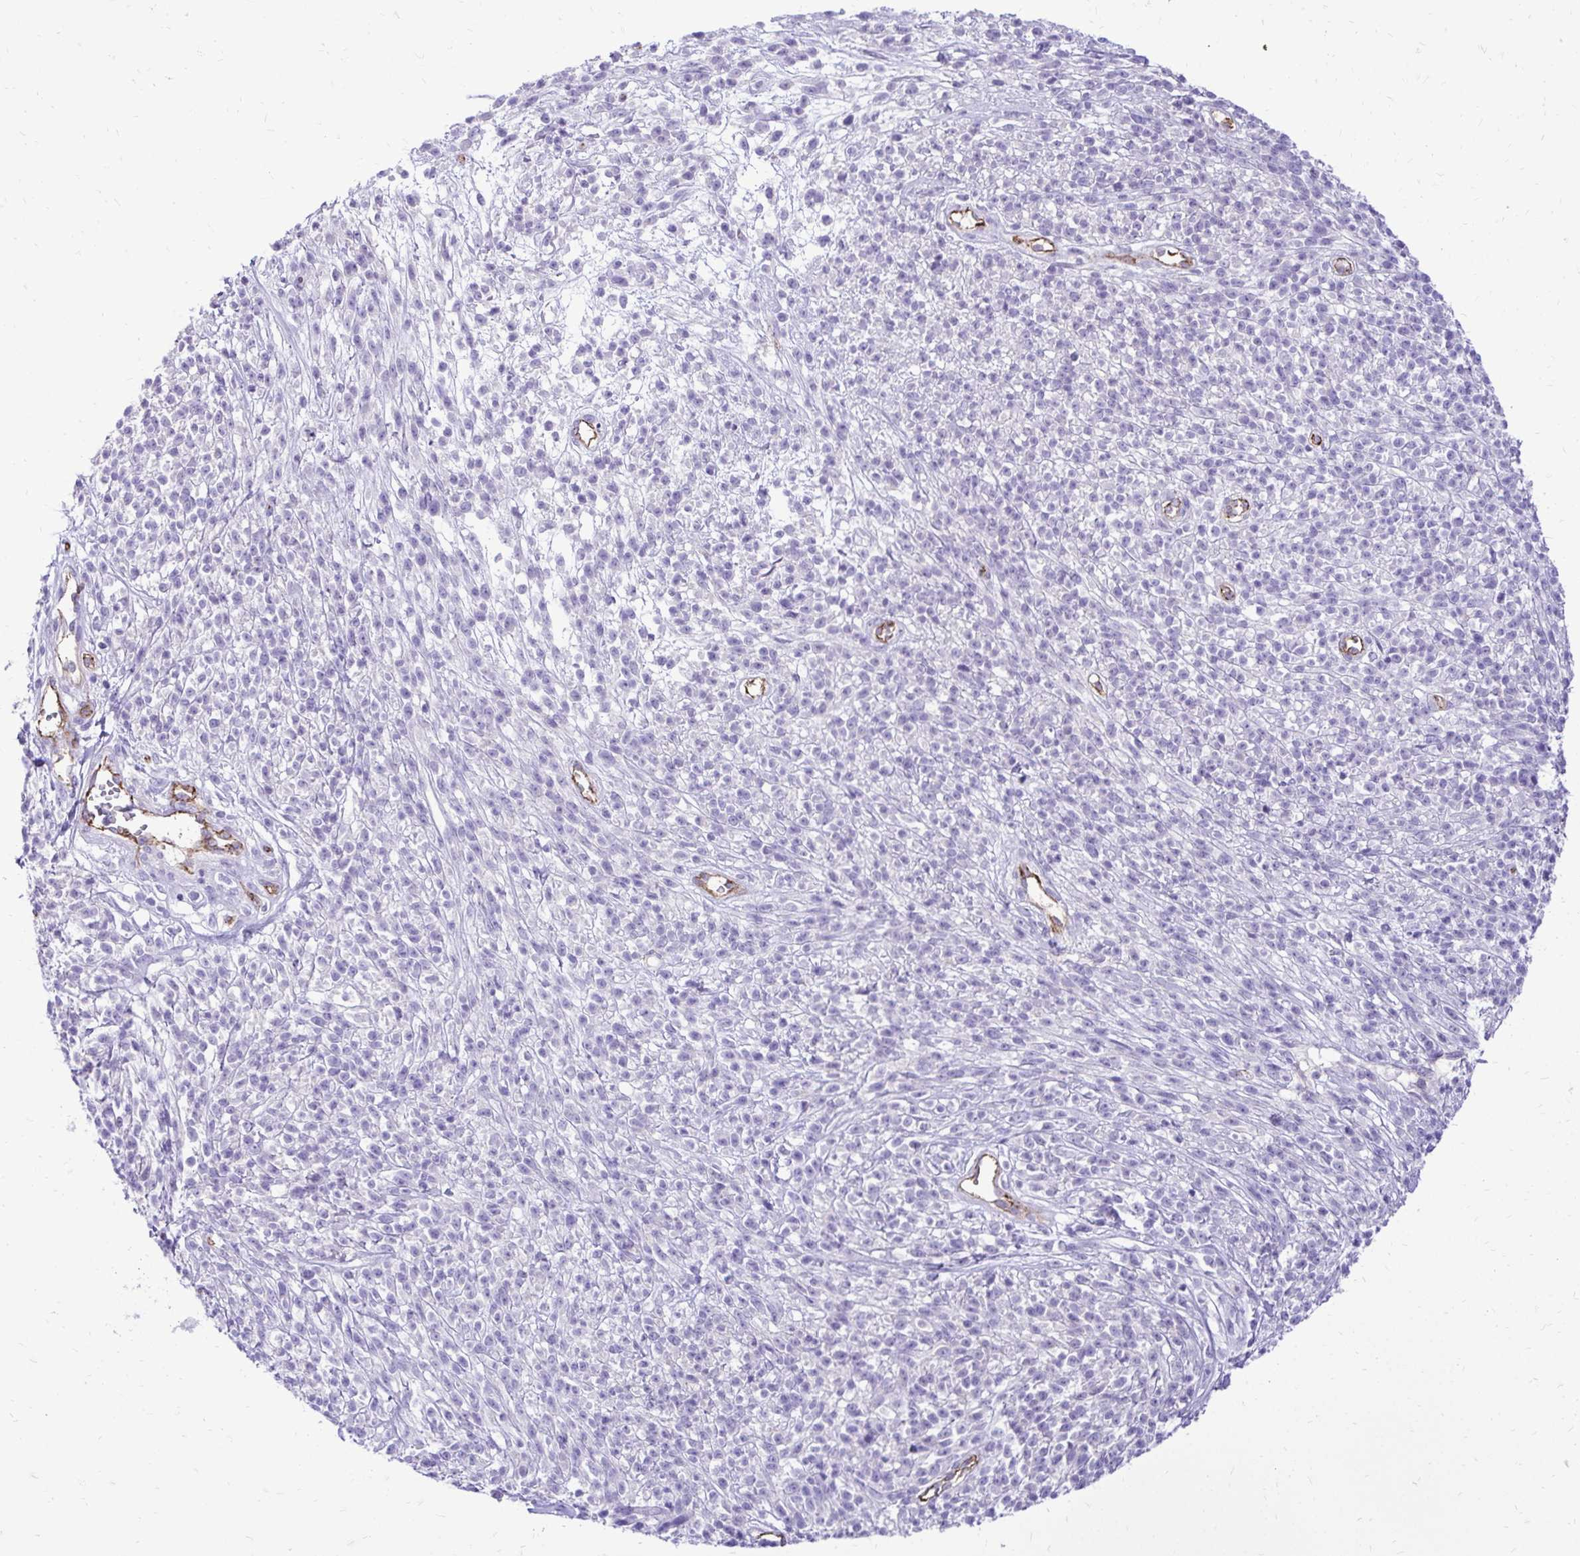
{"staining": {"intensity": "negative", "quantity": "none", "location": "none"}, "tissue": "melanoma", "cell_type": "Tumor cells", "image_type": "cancer", "snomed": [{"axis": "morphology", "description": "Malignant melanoma, NOS"}, {"axis": "topography", "description": "Skin"}, {"axis": "topography", "description": "Skin of trunk"}], "caption": "Immunohistochemistry histopathology image of melanoma stained for a protein (brown), which exhibits no positivity in tumor cells.", "gene": "PELI3", "patient": {"sex": "male", "age": 74}}